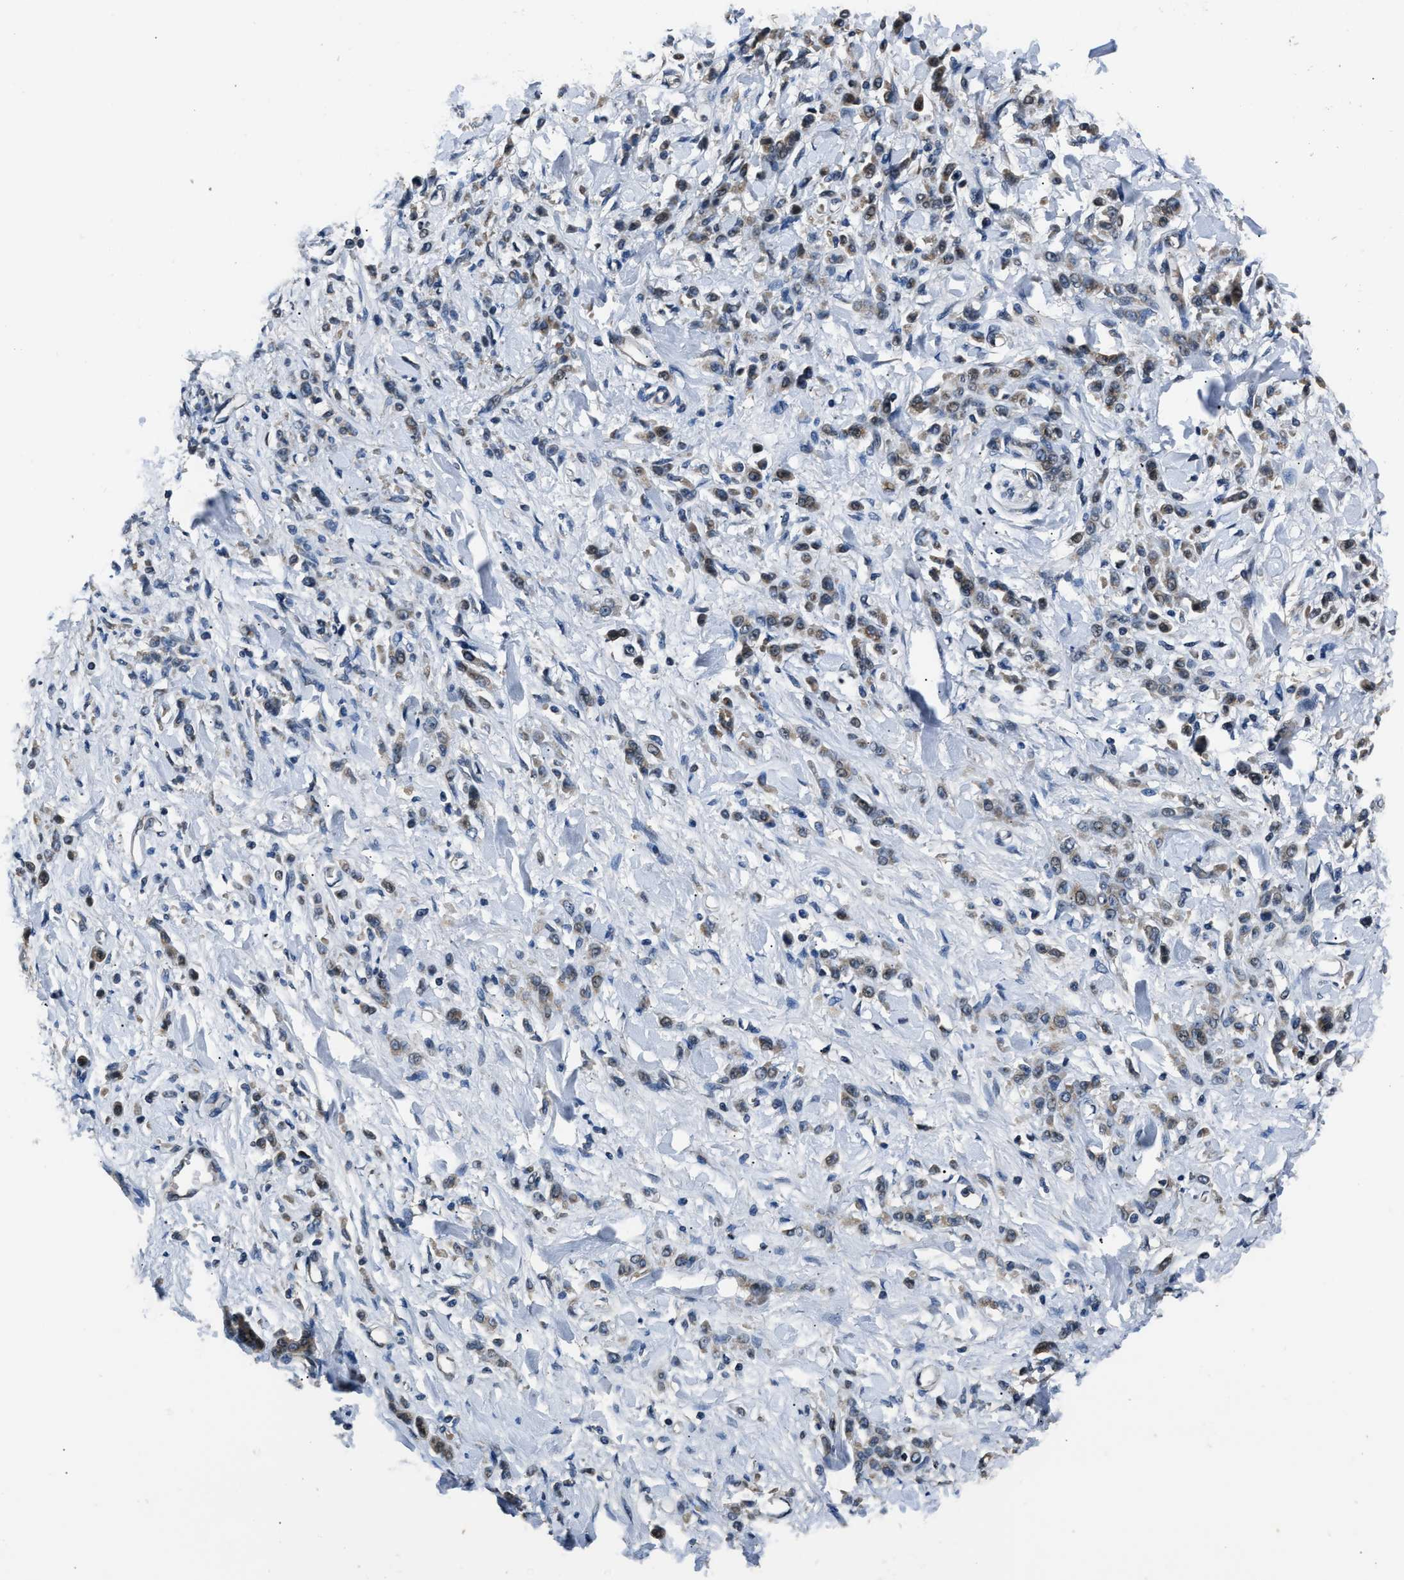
{"staining": {"intensity": "weak", "quantity": "25%-75%", "location": "cytoplasmic/membranous"}, "tissue": "stomach cancer", "cell_type": "Tumor cells", "image_type": "cancer", "snomed": [{"axis": "morphology", "description": "Normal tissue, NOS"}, {"axis": "morphology", "description": "Adenocarcinoma, NOS"}, {"axis": "topography", "description": "Stomach"}], "caption": "The photomicrograph reveals immunohistochemical staining of stomach cancer (adenocarcinoma). There is weak cytoplasmic/membranous expression is appreciated in about 25%-75% of tumor cells.", "gene": "TNRC18", "patient": {"sex": "male", "age": 82}}